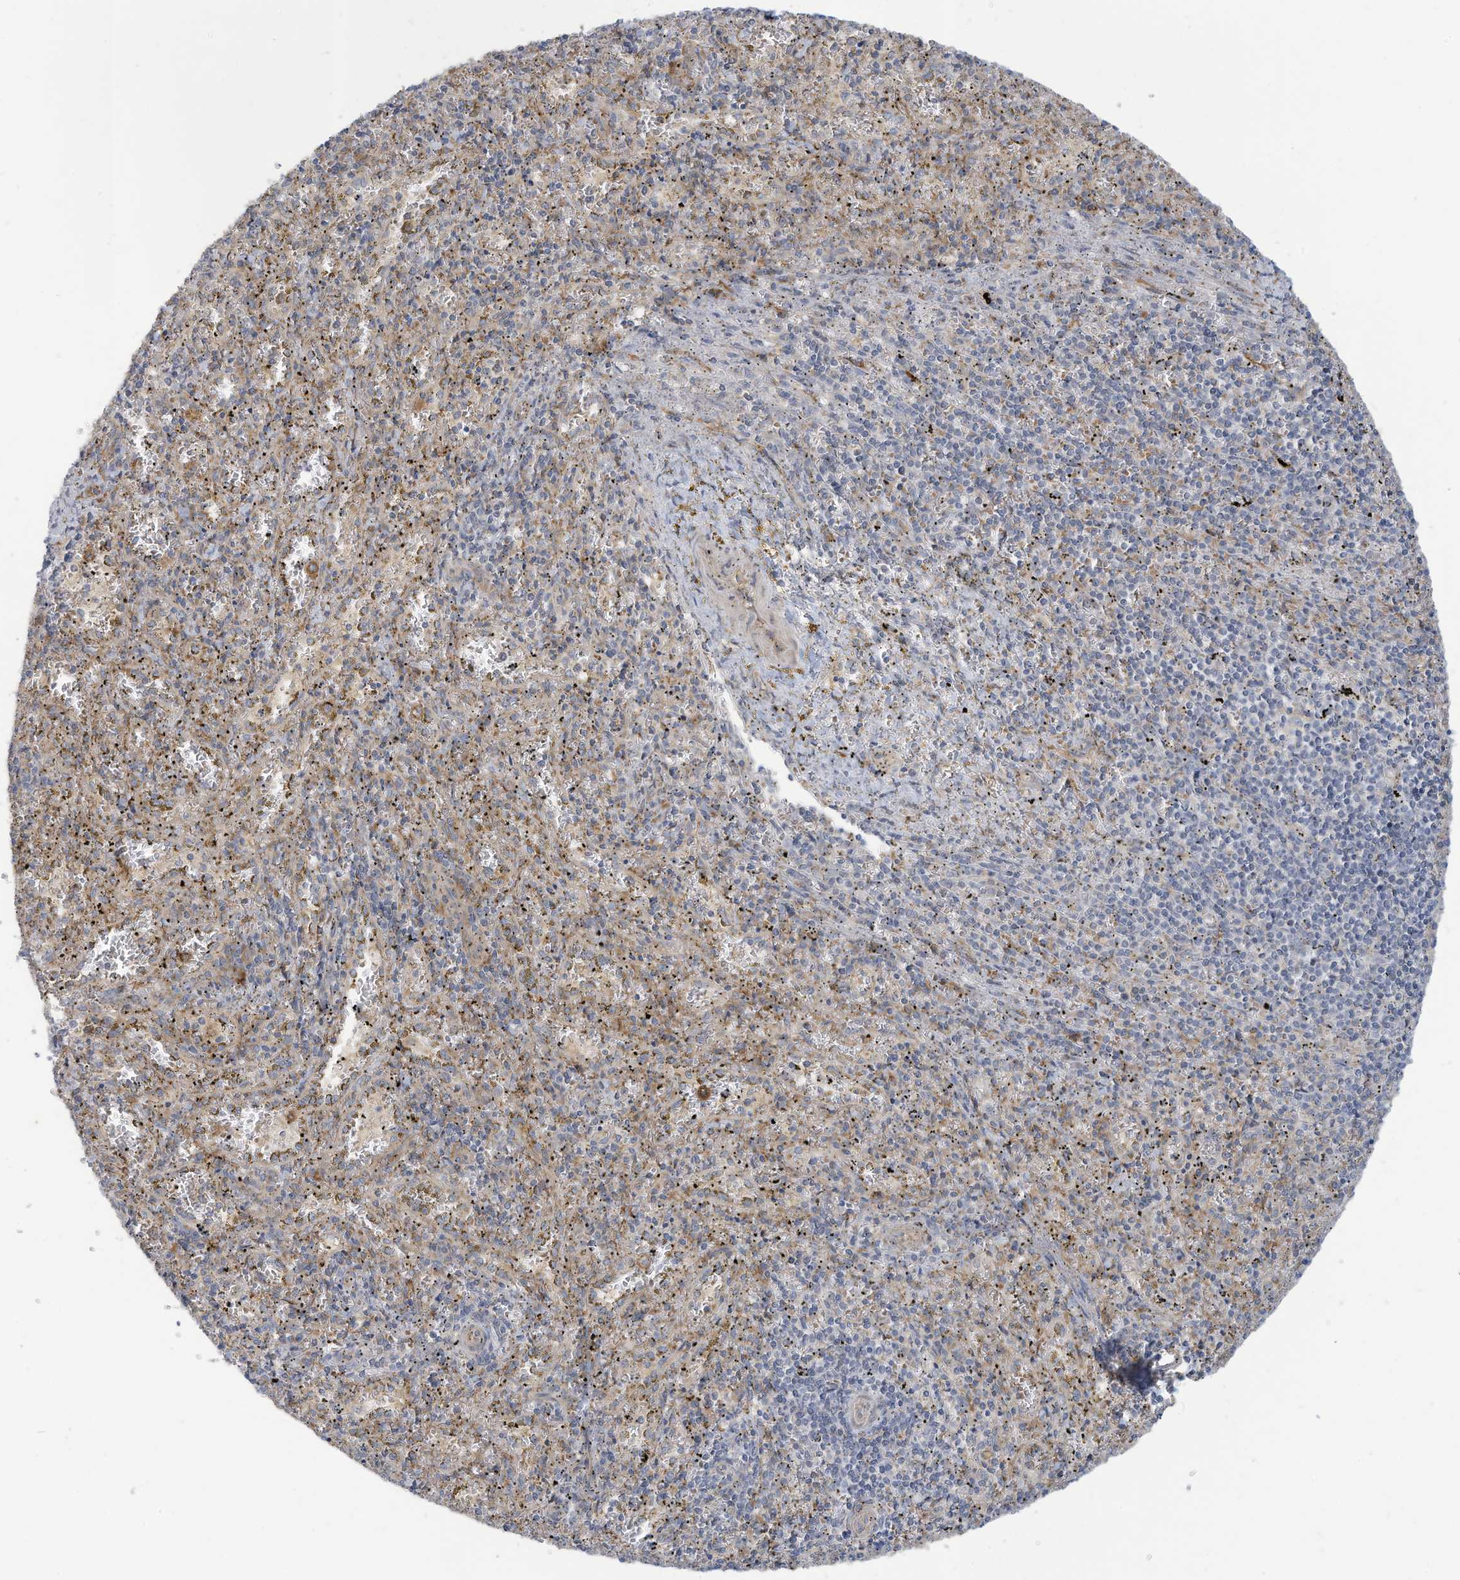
{"staining": {"intensity": "weak", "quantity": "<25%", "location": "cytoplasmic/membranous"}, "tissue": "spleen", "cell_type": "Cells in red pulp", "image_type": "normal", "snomed": [{"axis": "morphology", "description": "Normal tissue, NOS"}, {"axis": "topography", "description": "Spleen"}], "caption": "The image shows no significant staining in cells in red pulp of spleen. (Stains: DAB (3,3'-diaminobenzidine) IHC with hematoxylin counter stain, Microscopy: brightfield microscopy at high magnification).", "gene": "ADAT2", "patient": {"sex": "male", "age": 11}}